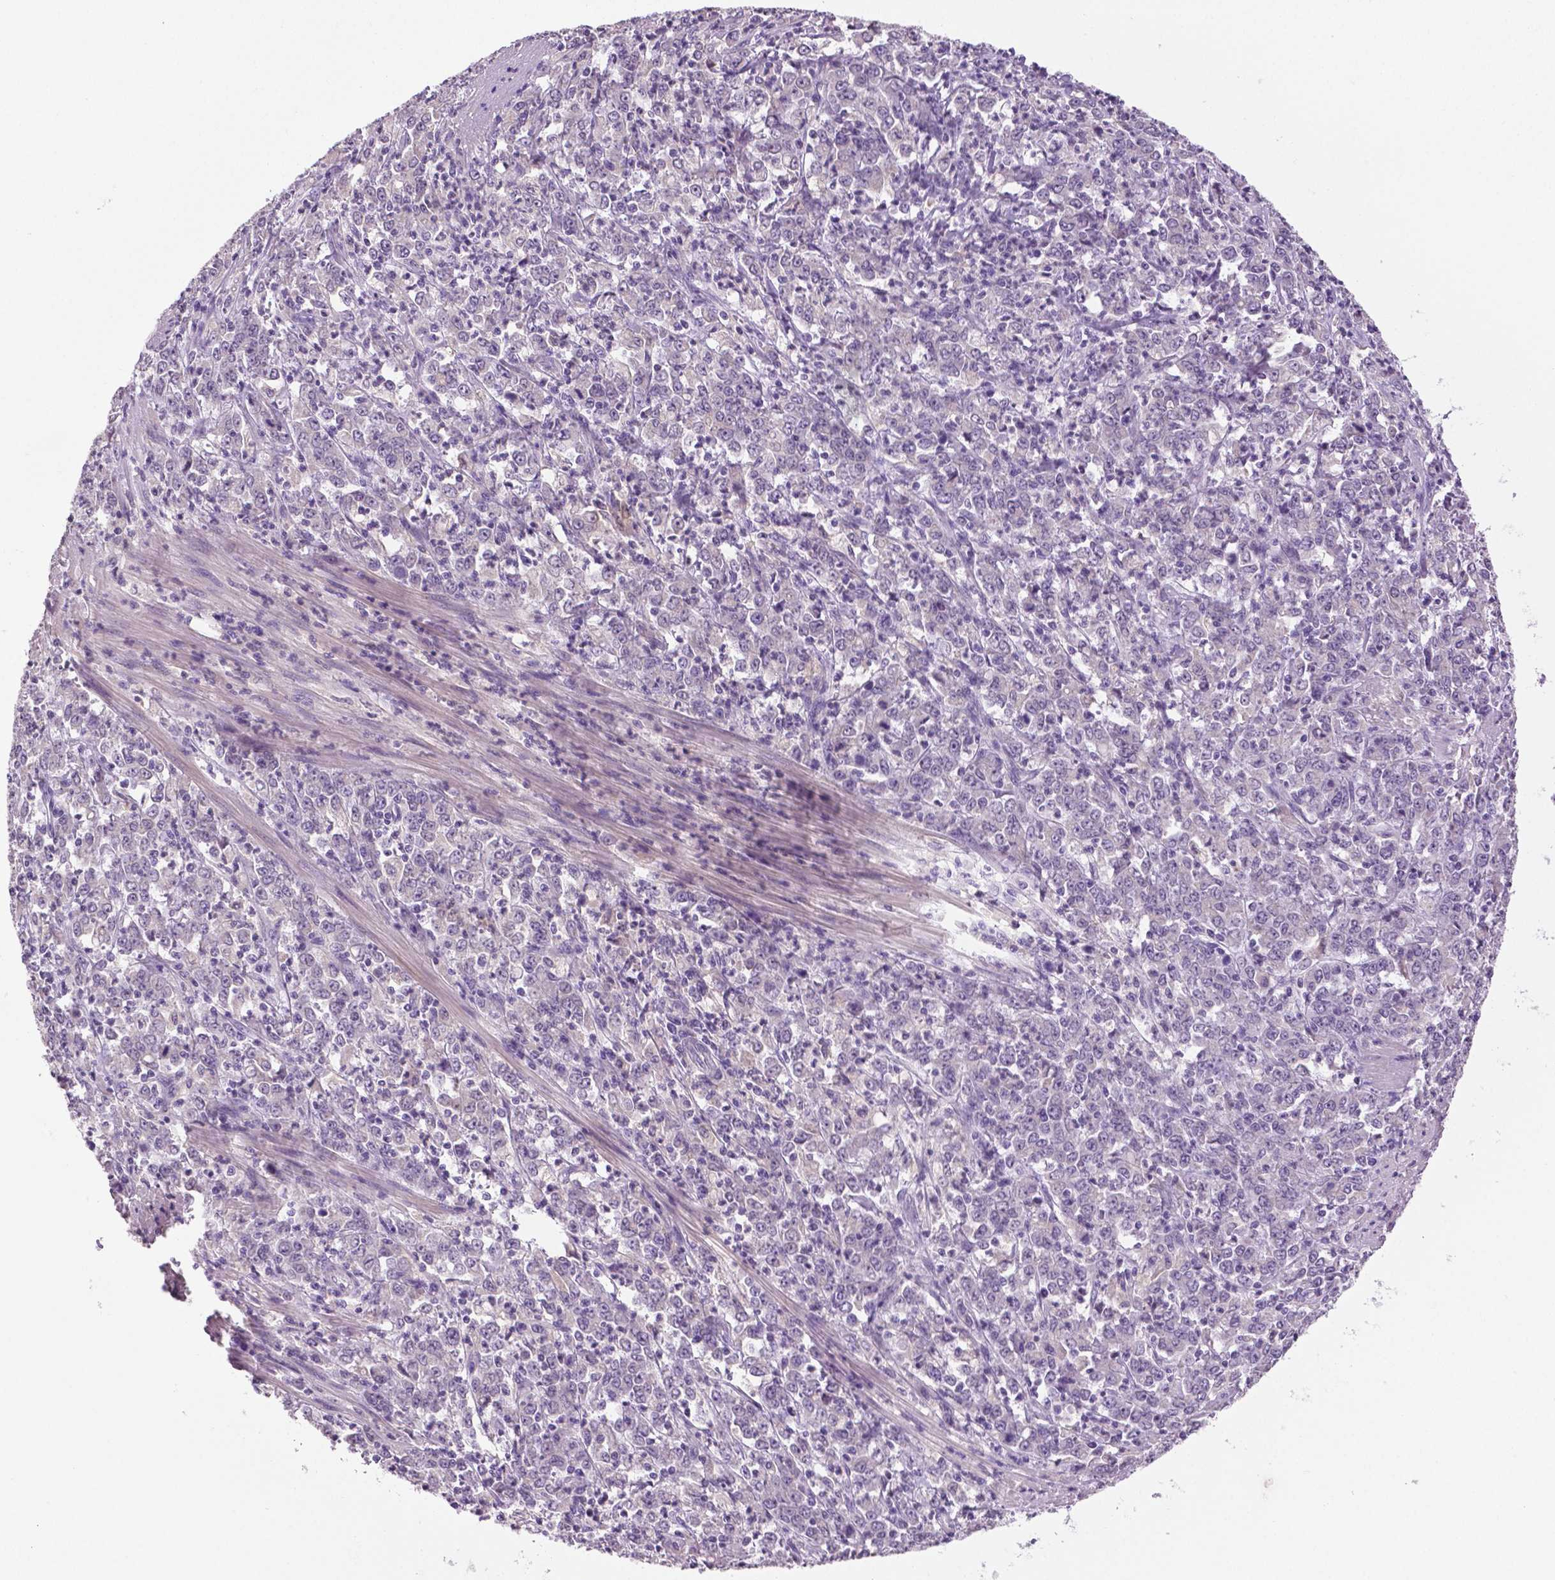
{"staining": {"intensity": "negative", "quantity": "none", "location": "none"}, "tissue": "stomach cancer", "cell_type": "Tumor cells", "image_type": "cancer", "snomed": [{"axis": "morphology", "description": "Adenocarcinoma, NOS"}, {"axis": "topography", "description": "Stomach, lower"}], "caption": "This is an IHC image of human stomach adenocarcinoma. There is no positivity in tumor cells.", "gene": "DNAH12", "patient": {"sex": "female", "age": 71}}